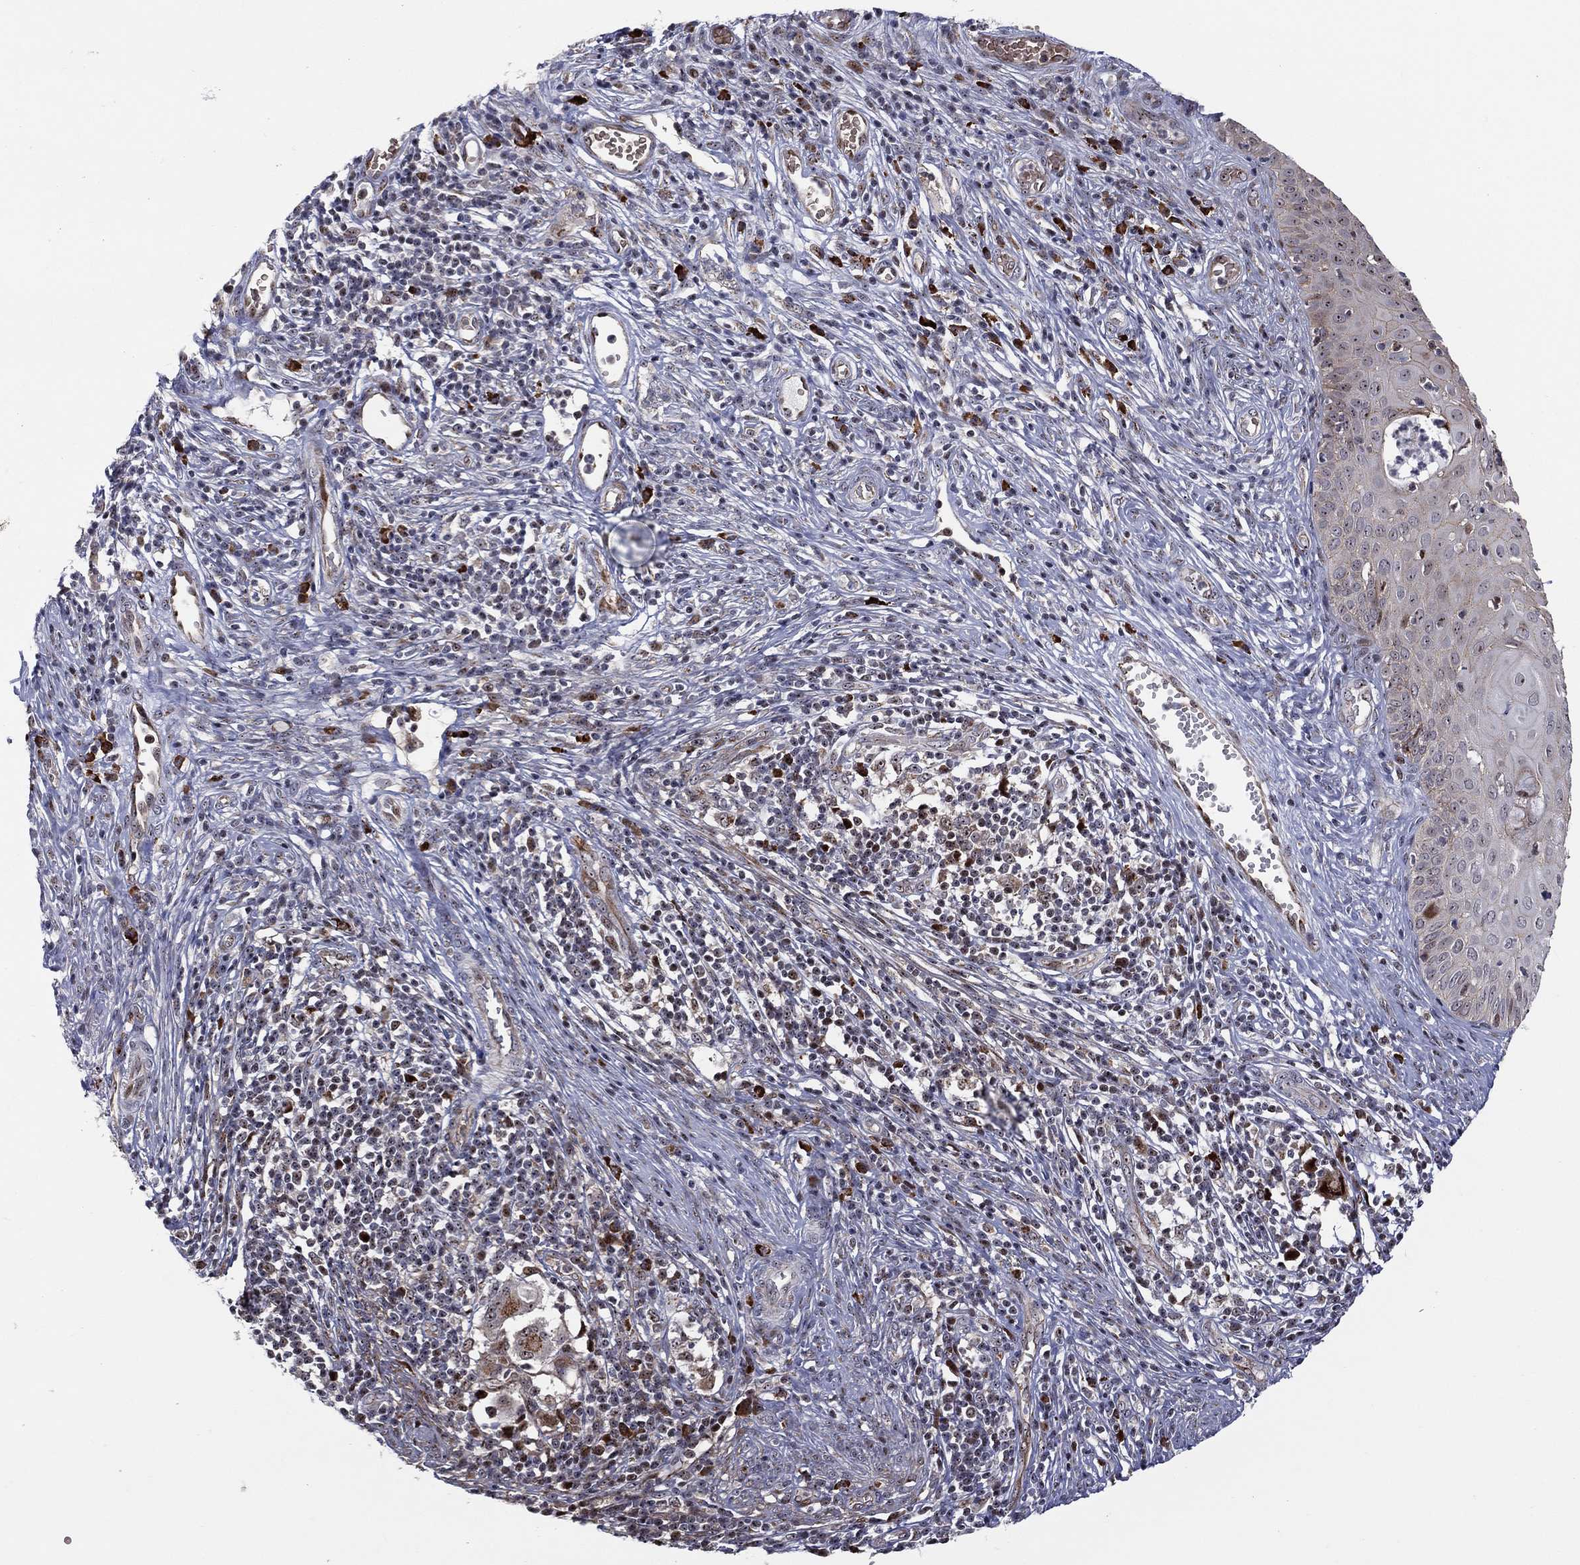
{"staining": {"intensity": "strong", "quantity": "25%-75%", "location": "nuclear"}, "tissue": "cervical cancer", "cell_type": "Tumor cells", "image_type": "cancer", "snomed": [{"axis": "morphology", "description": "Normal tissue, NOS"}, {"axis": "morphology", "description": "Squamous cell carcinoma, NOS"}, {"axis": "topography", "description": "Cervix"}], "caption": "Immunohistochemistry (IHC) micrograph of cervical squamous cell carcinoma stained for a protein (brown), which shows high levels of strong nuclear expression in about 25%-75% of tumor cells.", "gene": "VHL", "patient": {"sex": "female", "age": 39}}